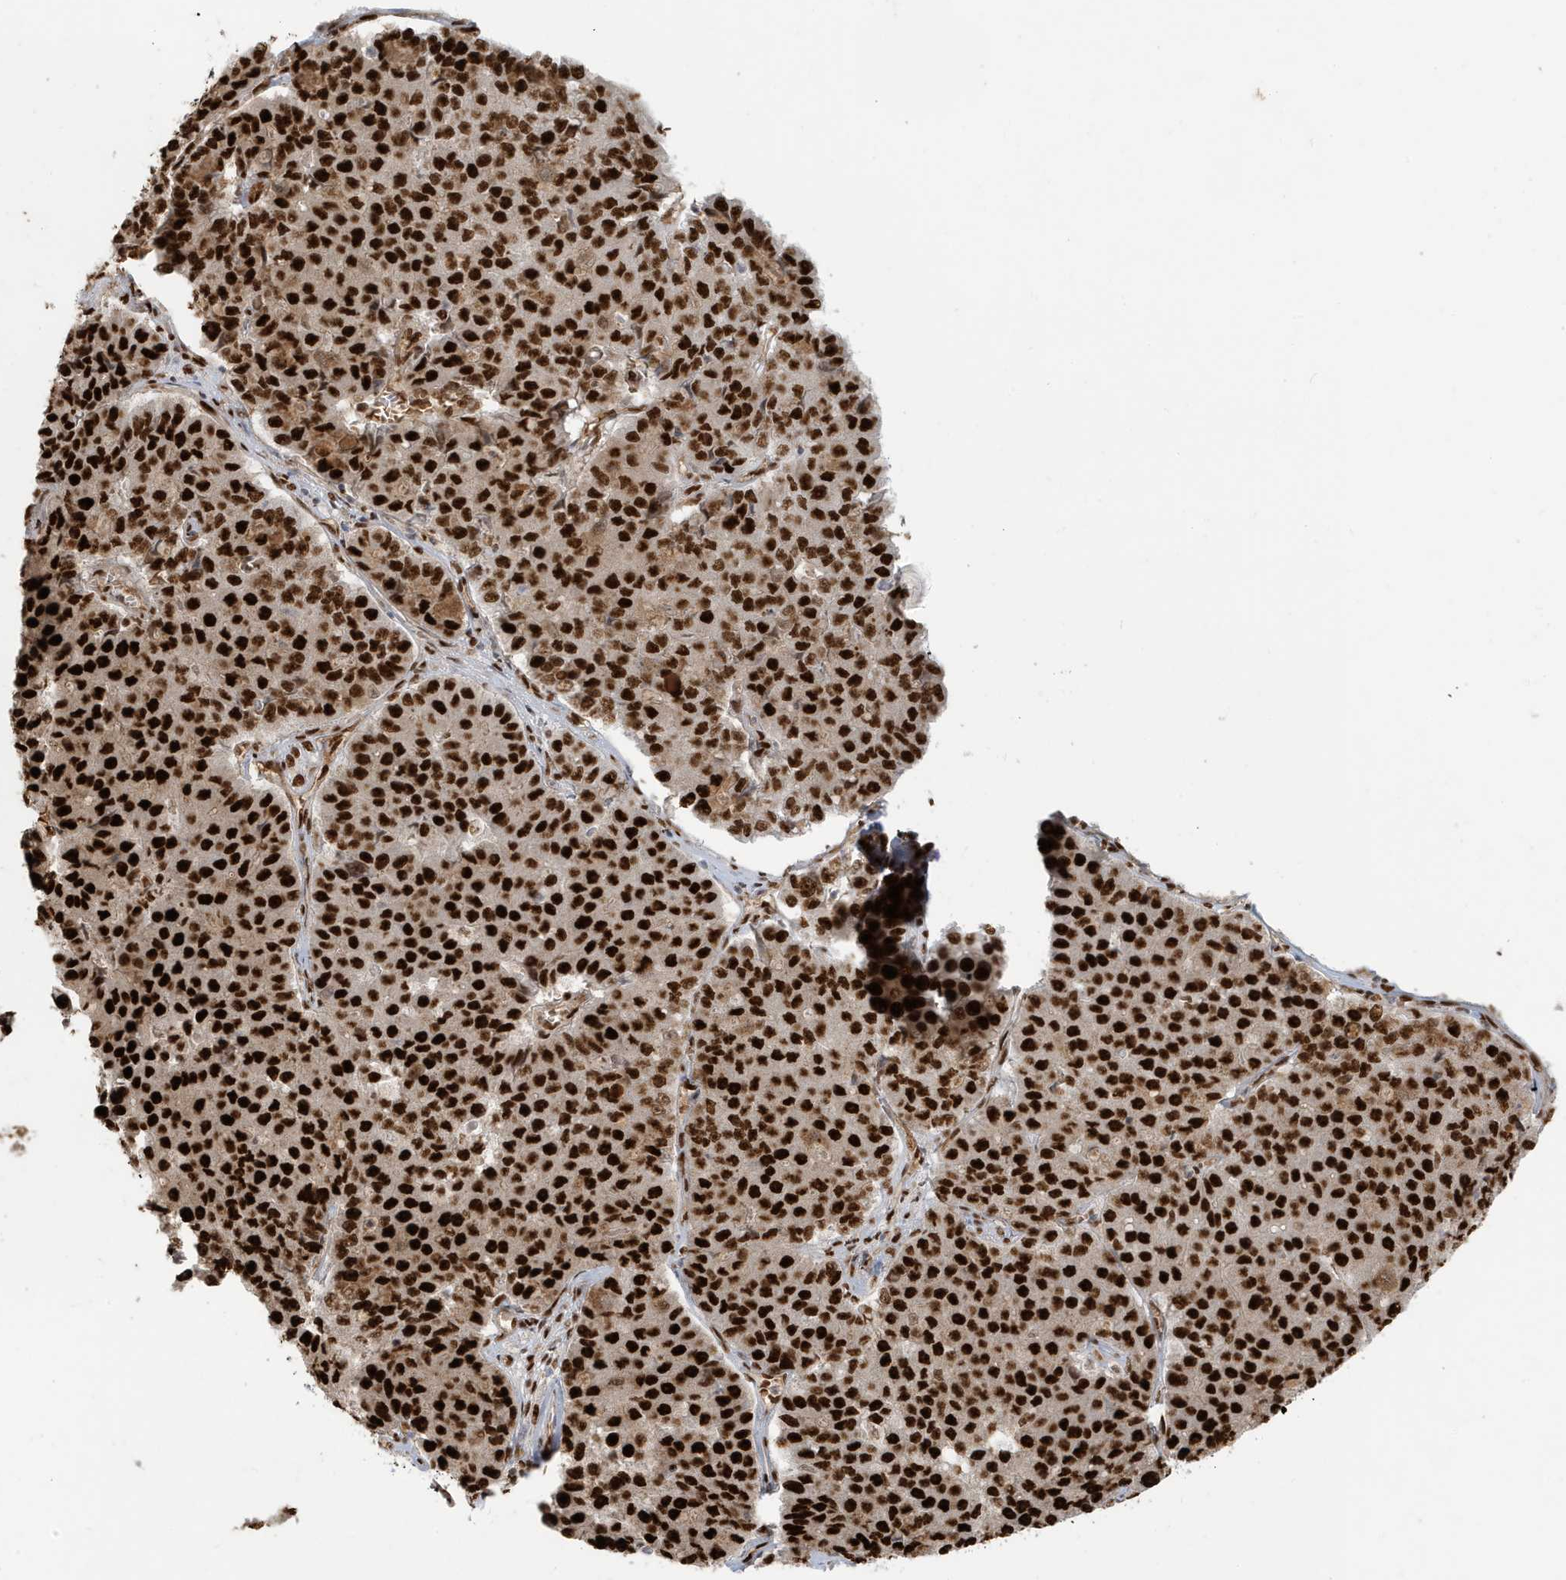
{"staining": {"intensity": "strong", "quantity": ">75%", "location": "nuclear"}, "tissue": "pancreatic cancer", "cell_type": "Tumor cells", "image_type": "cancer", "snomed": [{"axis": "morphology", "description": "Adenocarcinoma, NOS"}, {"axis": "topography", "description": "Pancreas"}], "caption": "Immunohistochemistry photomicrograph of human adenocarcinoma (pancreatic) stained for a protein (brown), which reveals high levels of strong nuclear staining in approximately >75% of tumor cells.", "gene": "CKS2", "patient": {"sex": "male", "age": 50}}